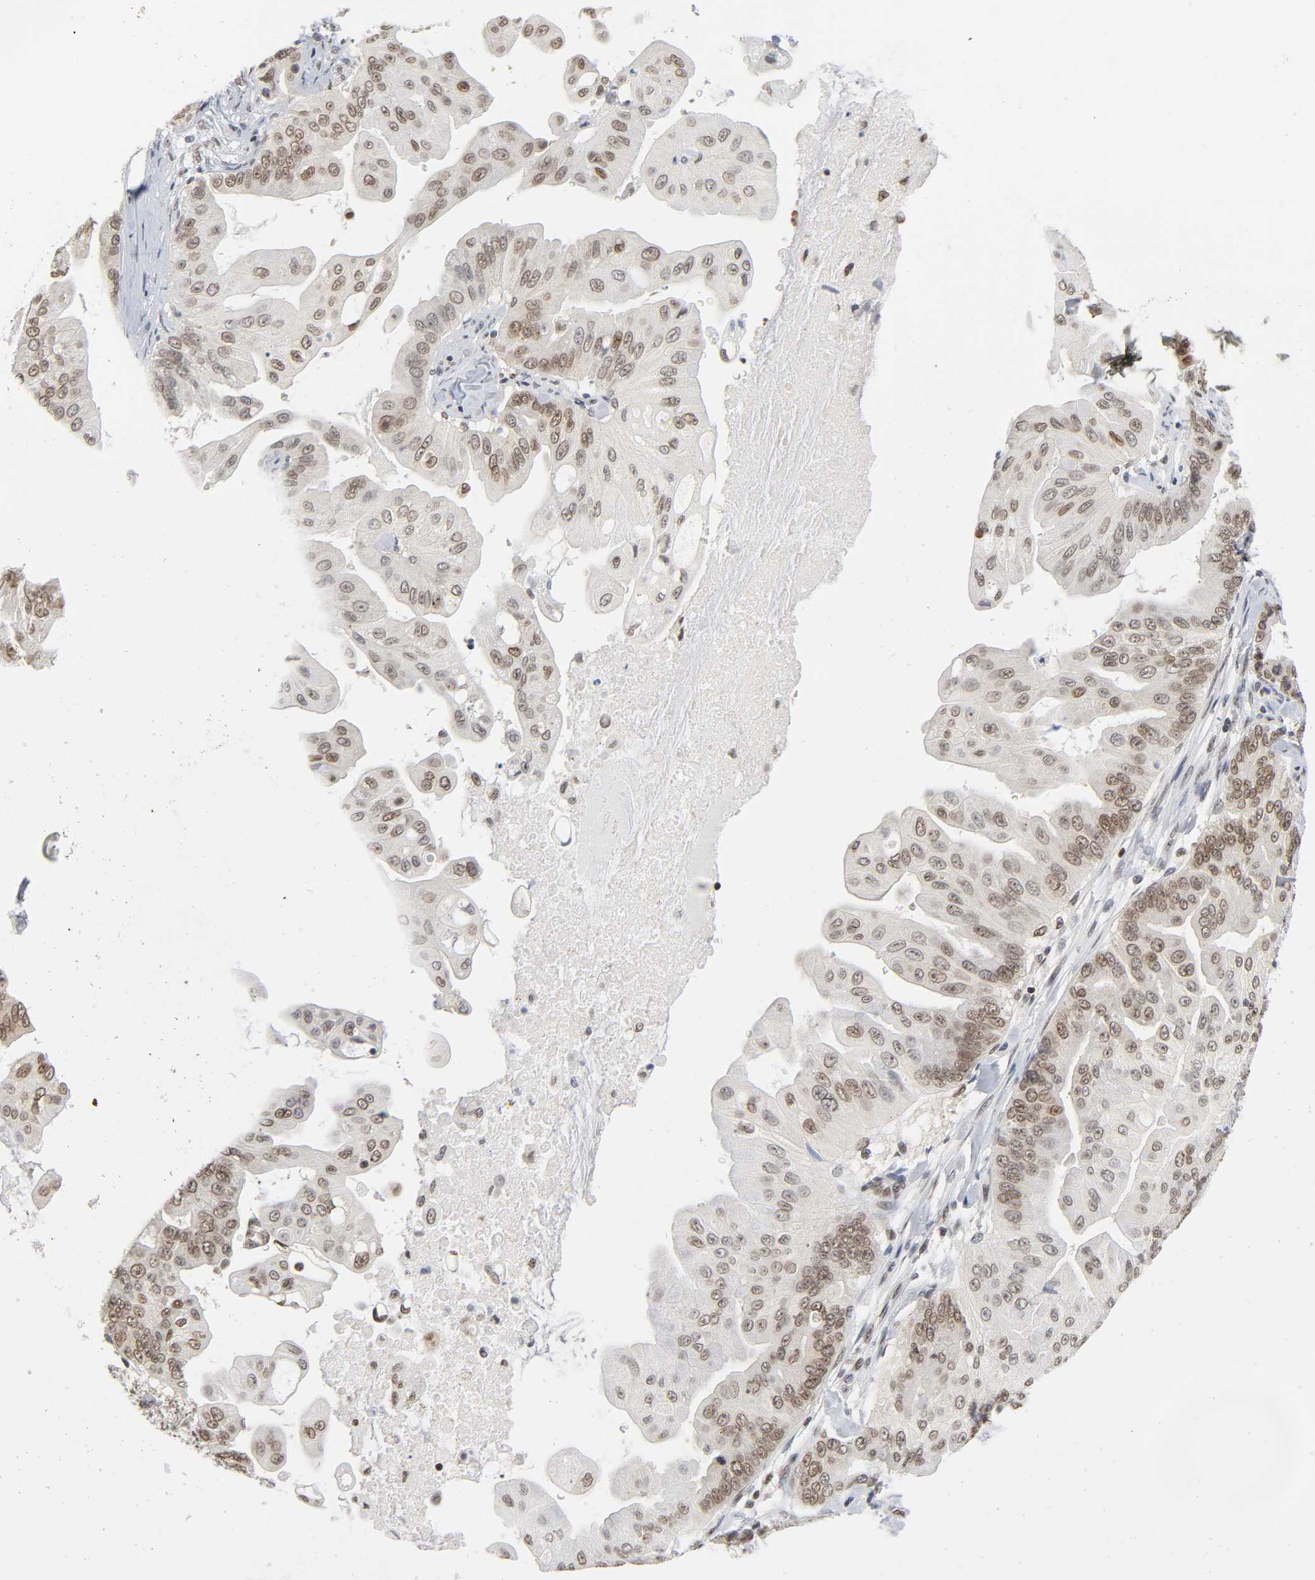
{"staining": {"intensity": "moderate", "quantity": ">75%", "location": "nuclear"}, "tissue": "pancreatic cancer", "cell_type": "Tumor cells", "image_type": "cancer", "snomed": [{"axis": "morphology", "description": "Adenocarcinoma, NOS"}, {"axis": "topography", "description": "Pancreas"}], "caption": "Immunohistochemical staining of pancreatic cancer displays medium levels of moderate nuclear positivity in about >75% of tumor cells.", "gene": "SUMO1", "patient": {"sex": "female", "age": 75}}